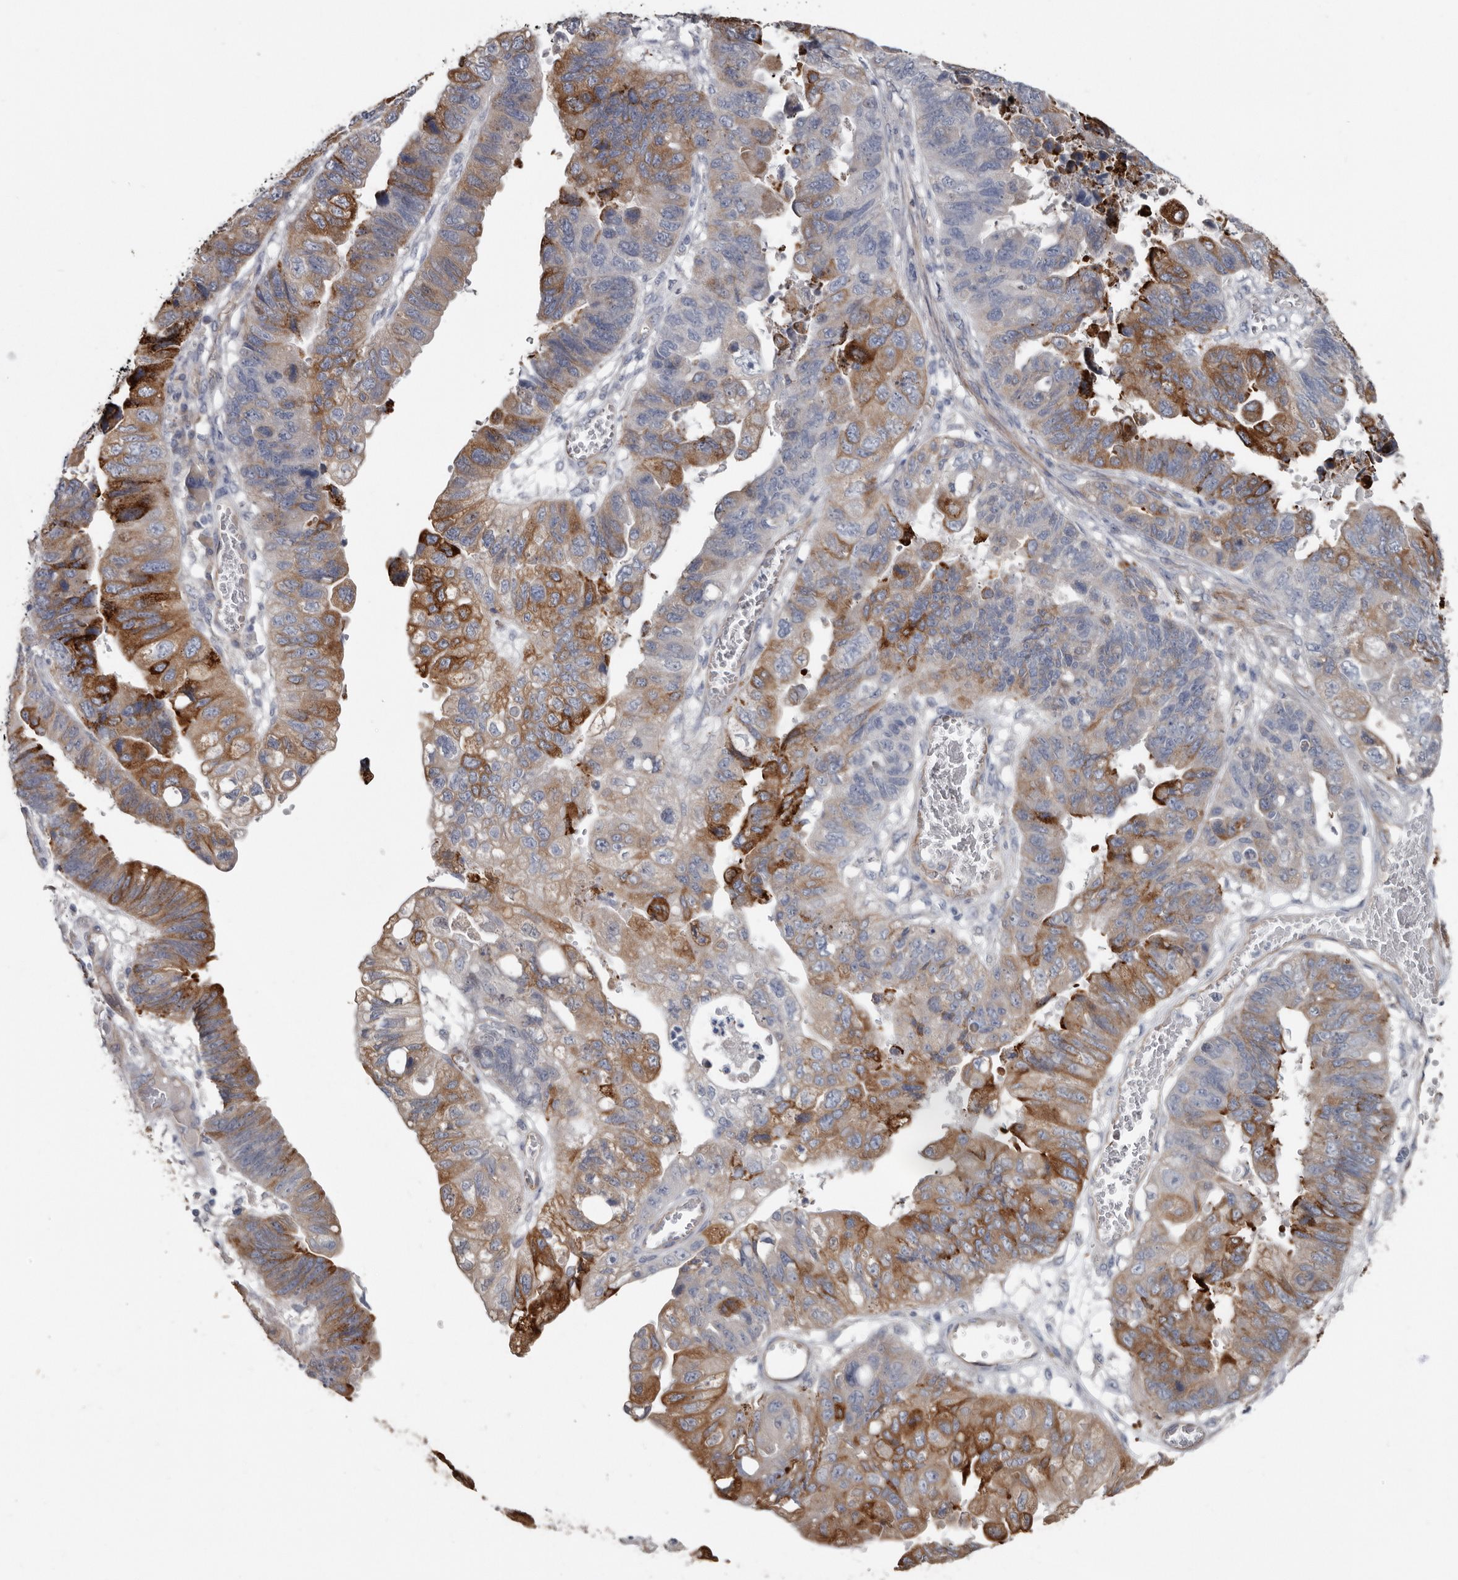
{"staining": {"intensity": "moderate", "quantity": "25%-75%", "location": "cytoplasmic/membranous"}, "tissue": "stomach cancer", "cell_type": "Tumor cells", "image_type": "cancer", "snomed": [{"axis": "morphology", "description": "Adenocarcinoma, NOS"}, {"axis": "topography", "description": "Stomach"}], "caption": "Protein expression analysis of human stomach adenocarcinoma reveals moderate cytoplasmic/membranous staining in approximately 25%-75% of tumor cells.", "gene": "ZNF114", "patient": {"sex": "male", "age": 59}}